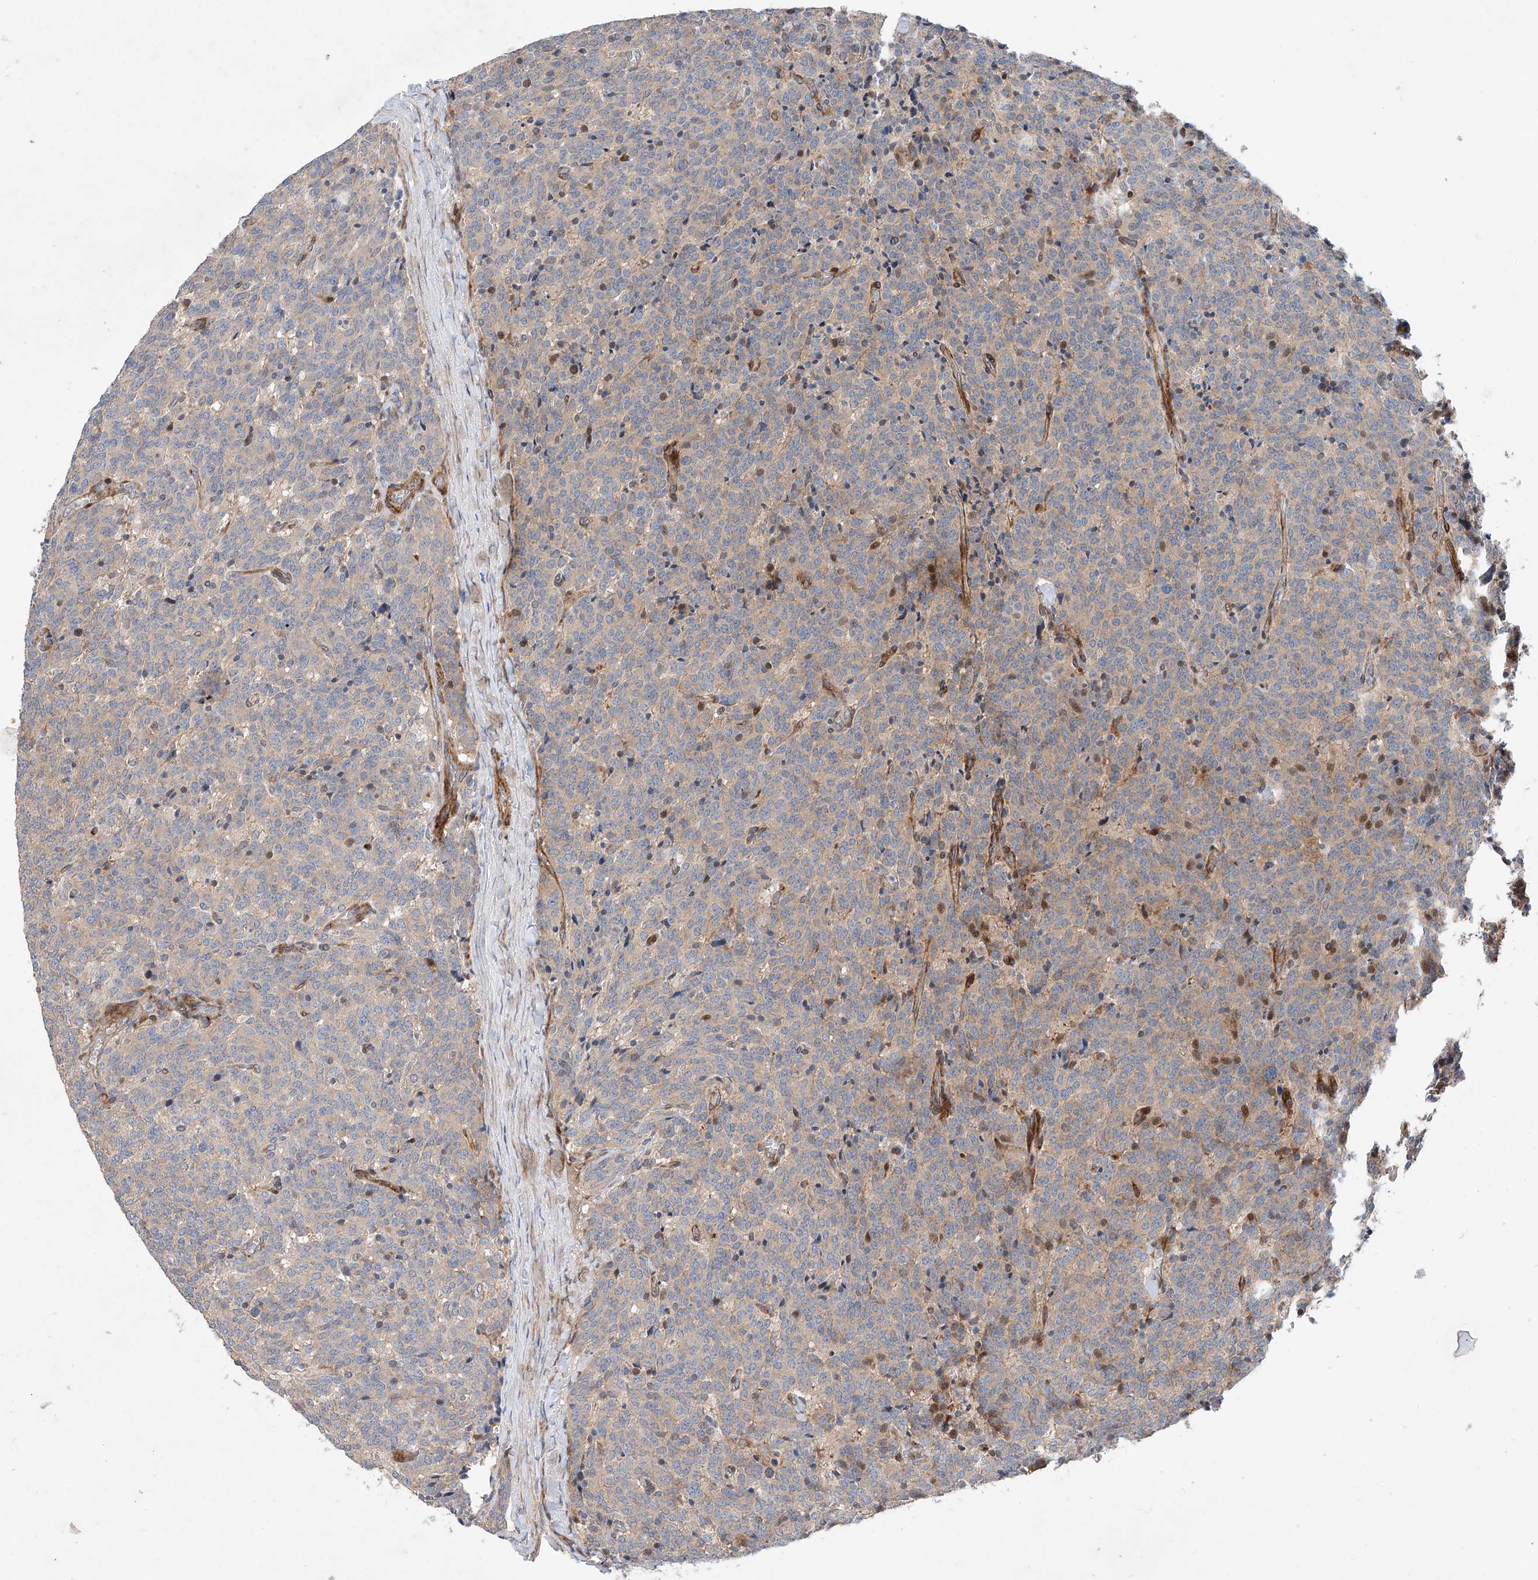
{"staining": {"intensity": "weak", "quantity": "<25%", "location": "cytoplasmic/membranous"}, "tissue": "carcinoid", "cell_type": "Tumor cells", "image_type": "cancer", "snomed": [{"axis": "morphology", "description": "Carcinoid, malignant, NOS"}, {"axis": "topography", "description": "Lung"}], "caption": "Photomicrograph shows no protein positivity in tumor cells of malignant carcinoid tissue.", "gene": "USF3", "patient": {"sex": "female", "age": 46}}